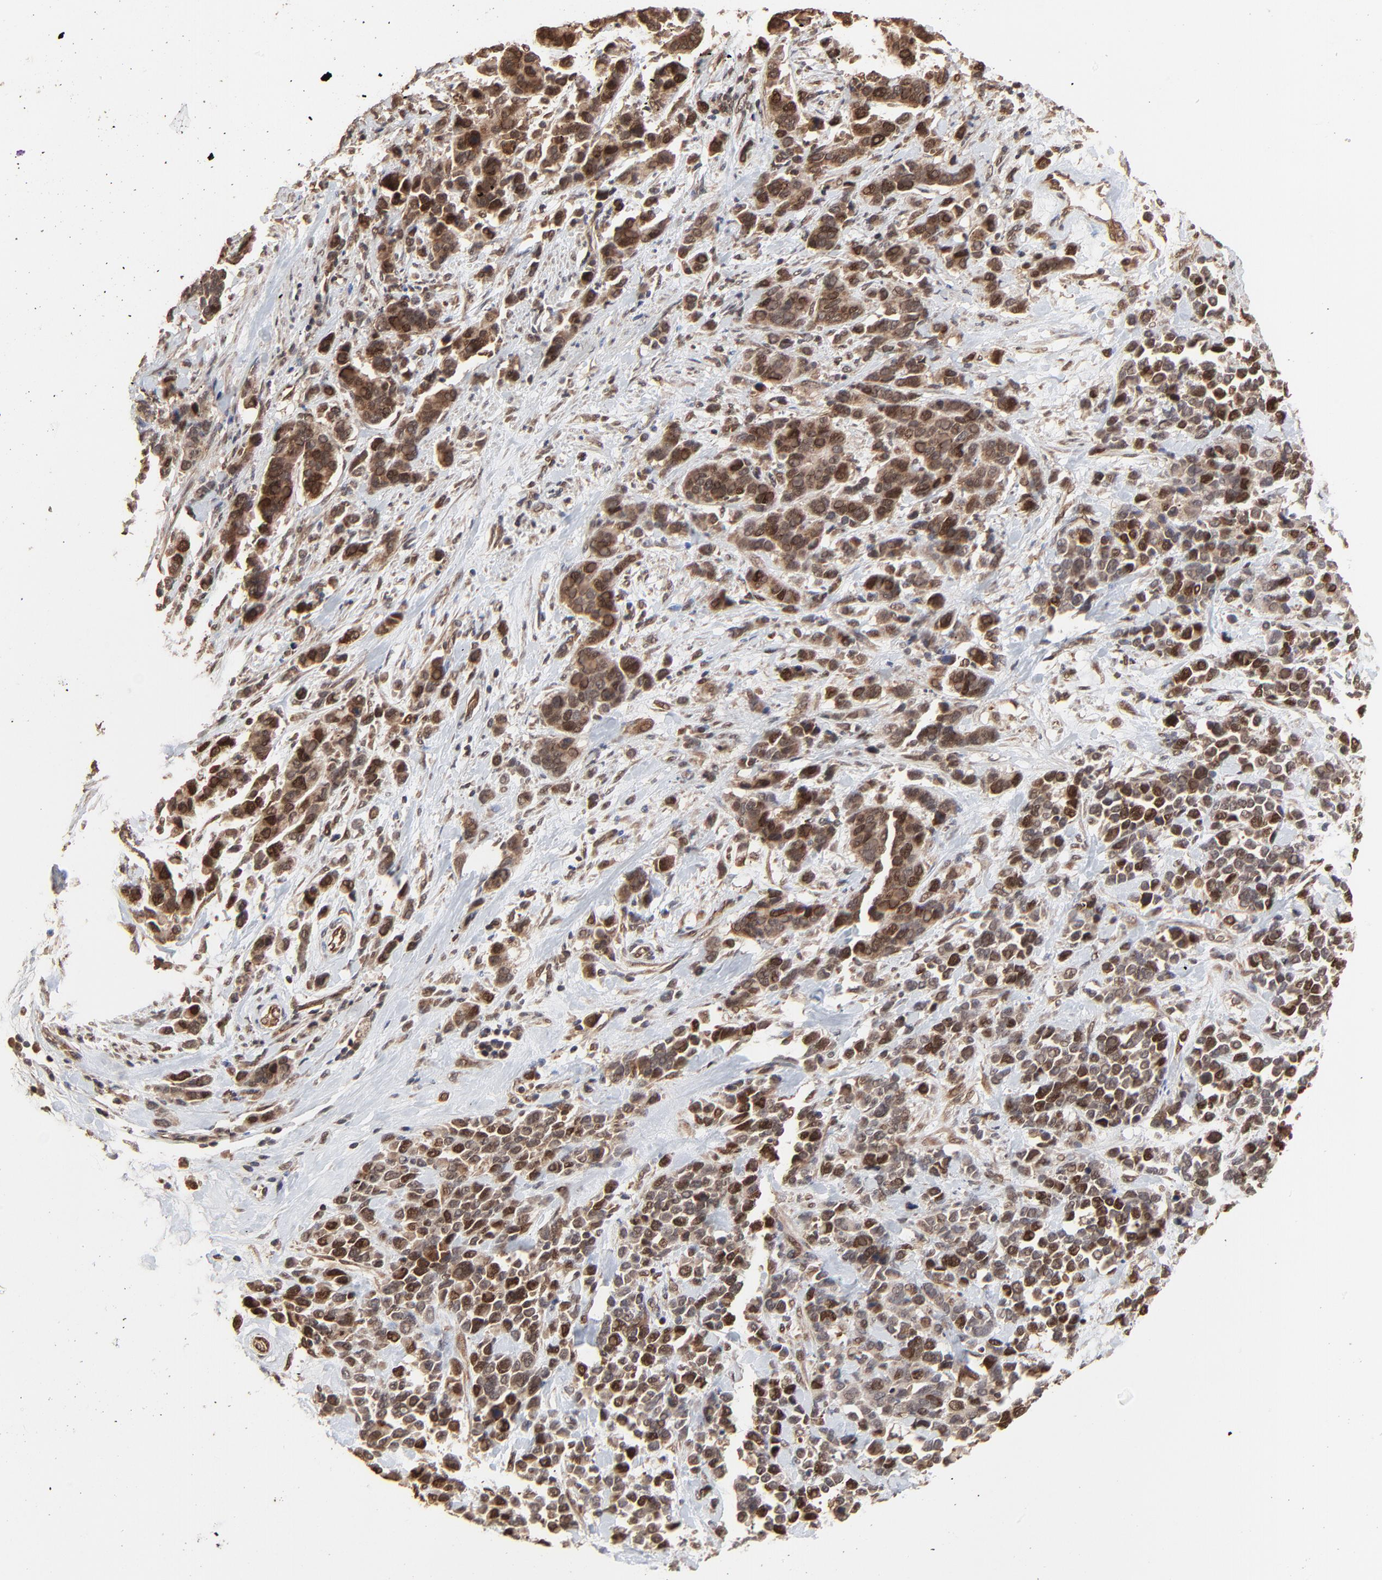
{"staining": {"intensity": "moderate", "quantity": "25%-75%", "location": "nuclear"}, "tissue": "stomach cancer", "cell_type": "Tumor cells", "image_type": "cancer", "snomed": [{"axis": "morphology", "description": "Adenocarcinoma, NOS"}, {"axis": "topography", "description": "Stomach, upper"}], "caption": "Protein expression analysis of adenocarcinoma (stomach) displays moderate nuclear expression in approximately 25%-75% of tumor cells.", "gene": "FAM227A", "patient": {"sex": "male", "age": 71}}